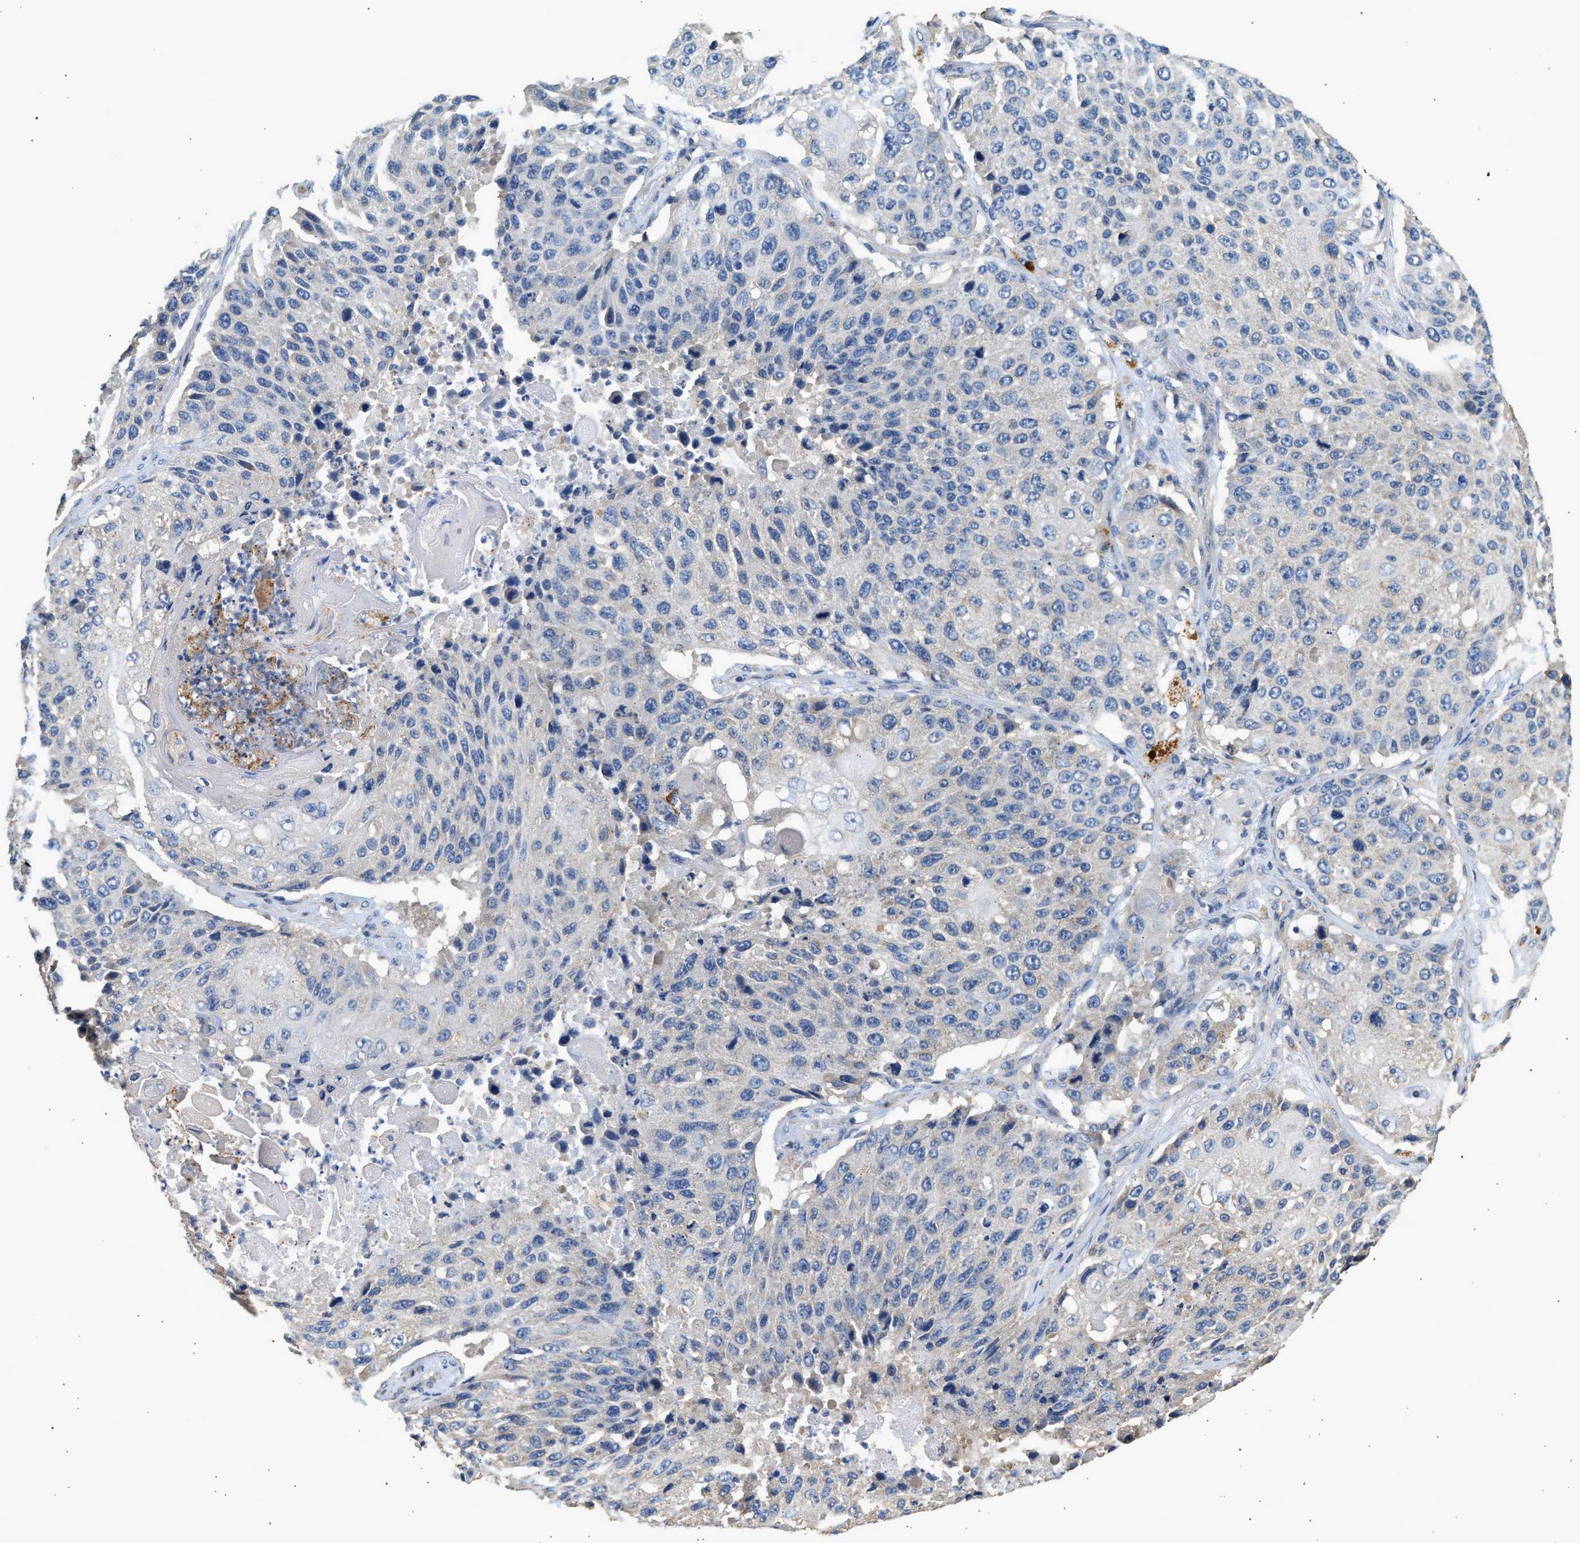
{"staining": {"intensity": "negative", "quantity": "none", "location": "none"}, "tissue": "lung cancer", "cell_type": "Tumor cells", "image_type": "cancer", "snomed": [{"axis": "morphology", "description": "Squamous cell carcinoma, NOS"}, {"axis": "topography", "description": "Lung"}], "caption": "An immunohistochemistry (IHC) image of lung cancer is shown. There is no staining in tumor cells of lung cancer. (Stains: DAB immunohistochemistry with hematoxylin counter stain, Microscopy: brightfield microscopy at high magnification).", "gene": "WDR31", "patient": {"sex": "male", "age": 61}}